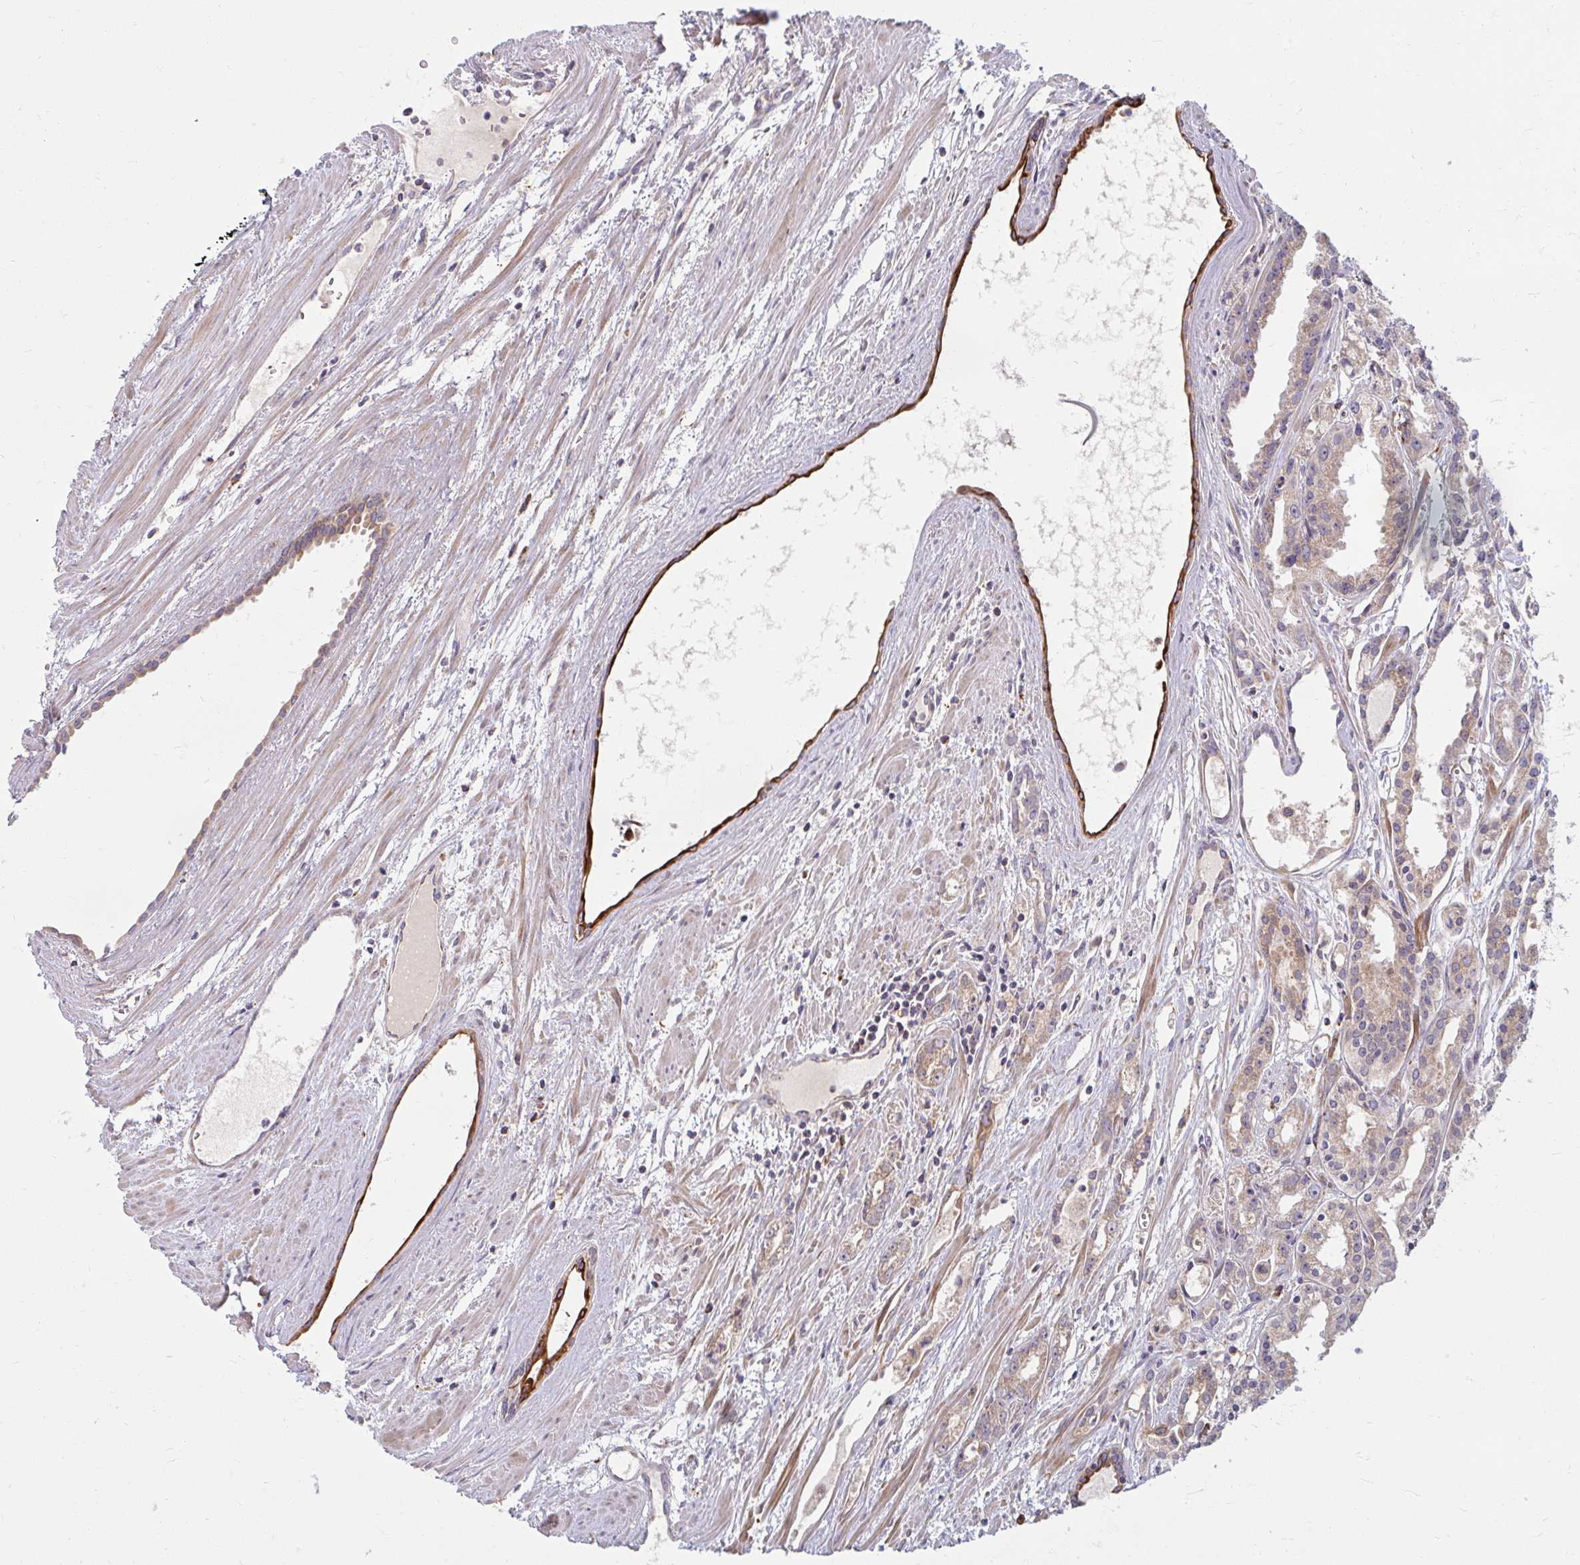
{"staining": {"intensity": "weak", "quantity": ">75%", "location": "cytoplasmic/membranous"}, "tissue": "prostate cancer", "cell_type": "Tumor cells", "image_type": "cancer", "snomed": [{"axis": "morphology", "description": "Adenocarcinoma, High grade"}, {"axis": "topography", "description": "Prostate"}], "caption": "An immunohistochemistry (IHC) histopathology image of neoplastic tissue is shown. Protein staining in brown shows weak cytoplasmic/membranous positivity in prostate adenocarcinoma (high-grade) within tumor cells.", "gene": "SKP2", "patient": {"sex": "male", "age": 68}}